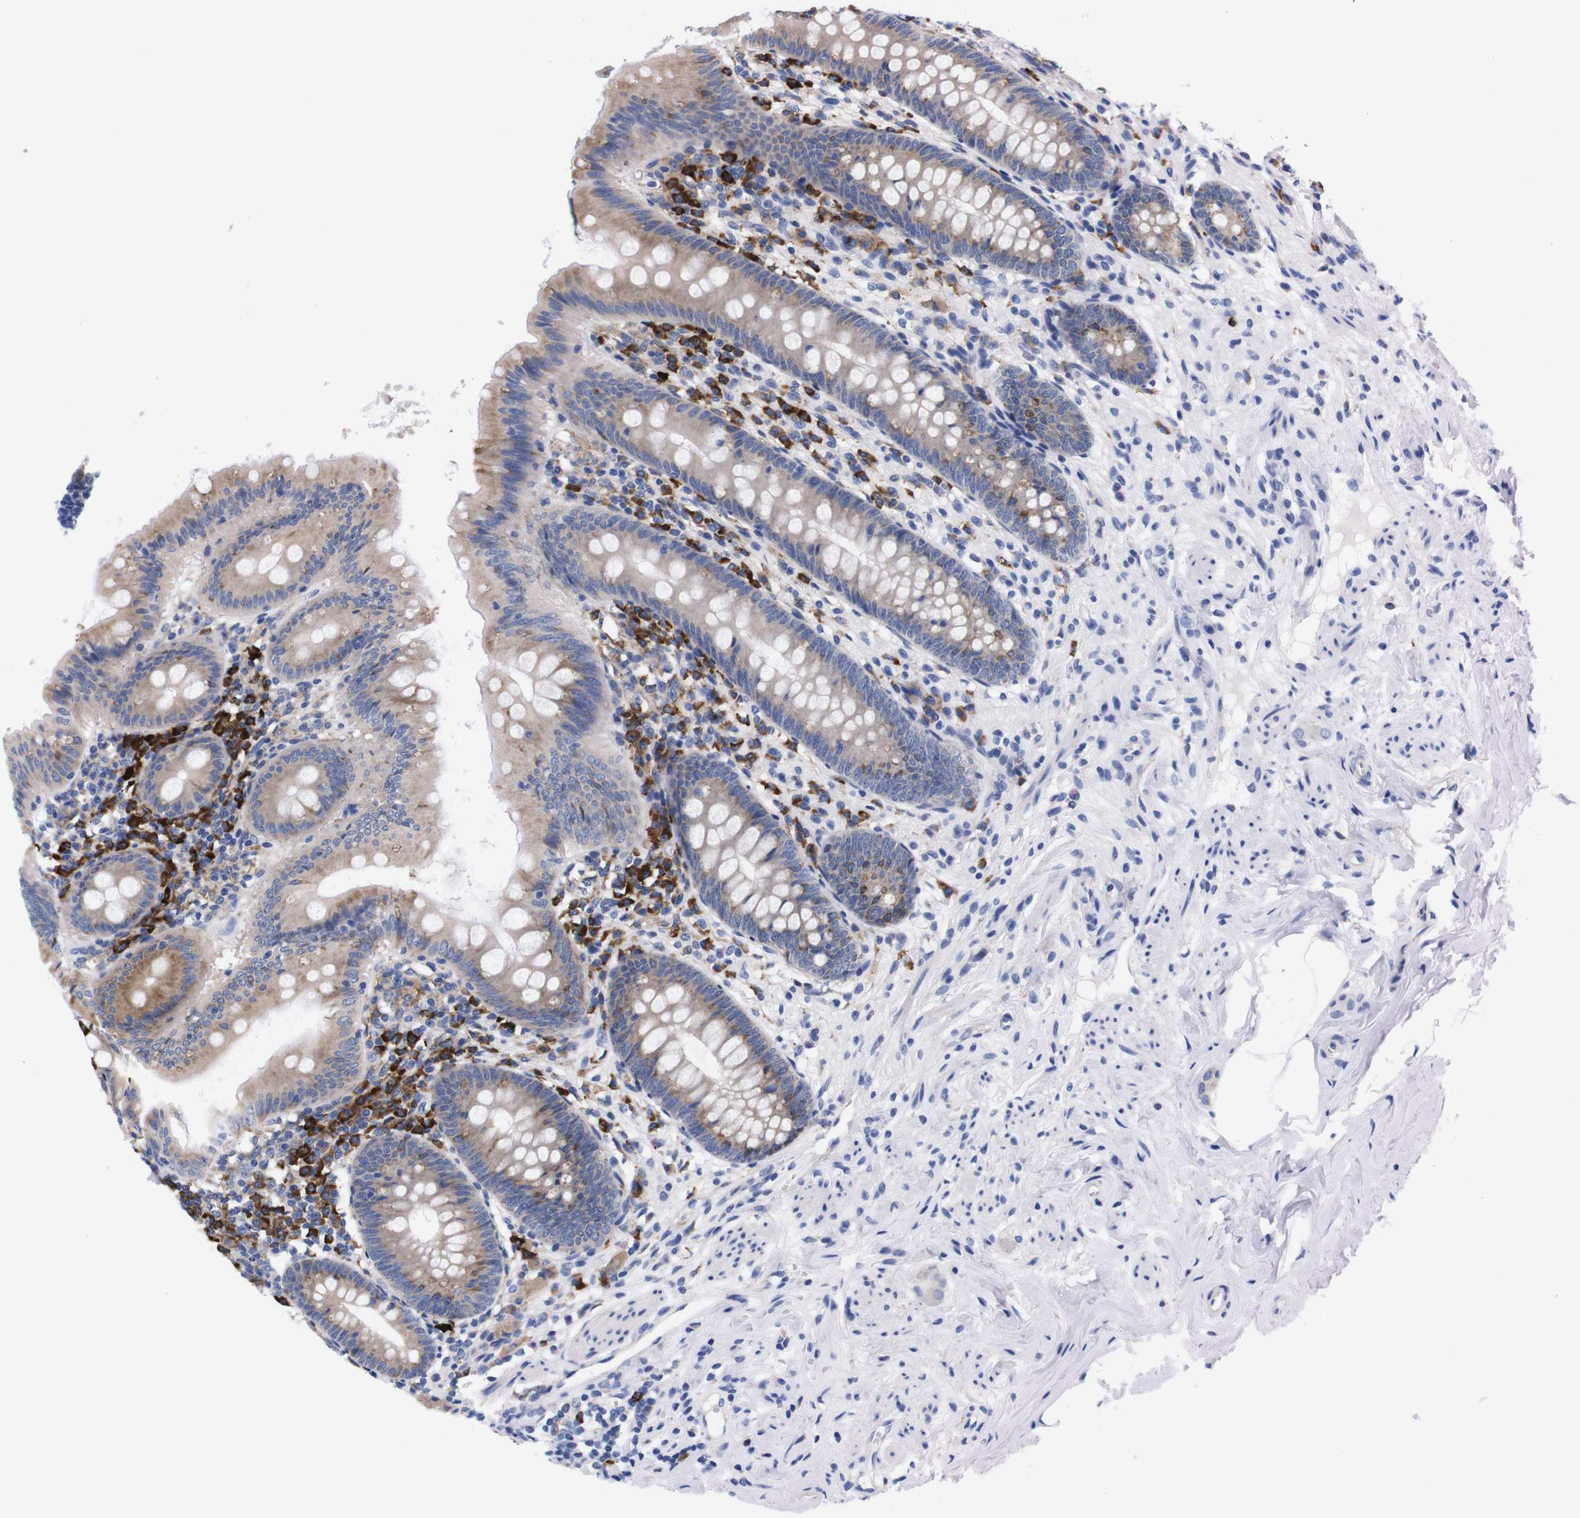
{"staining": {"intensity": "moderate", "quantity": ">75%", "location": "cytoplasmic/membranous"}, "tissue": "appendix", "cell_type": "Glandular cells", "image_type": "normal", "snomed": [{"axis": "morphology", "description": "Normal tissue, NOS"}, {"axis": "topography", "description": "Appendix"}], "caption": "Immunohistochemistry (IHC) photomicrograph of unremarkable human appendix stained for a protein (brown), which demonstrates medium levels of moderate cytoplasmic/membranous staining in about >75% of glandular cells.", "gene": "NEBL", "patient": {"sex": "male", "age": 56}}